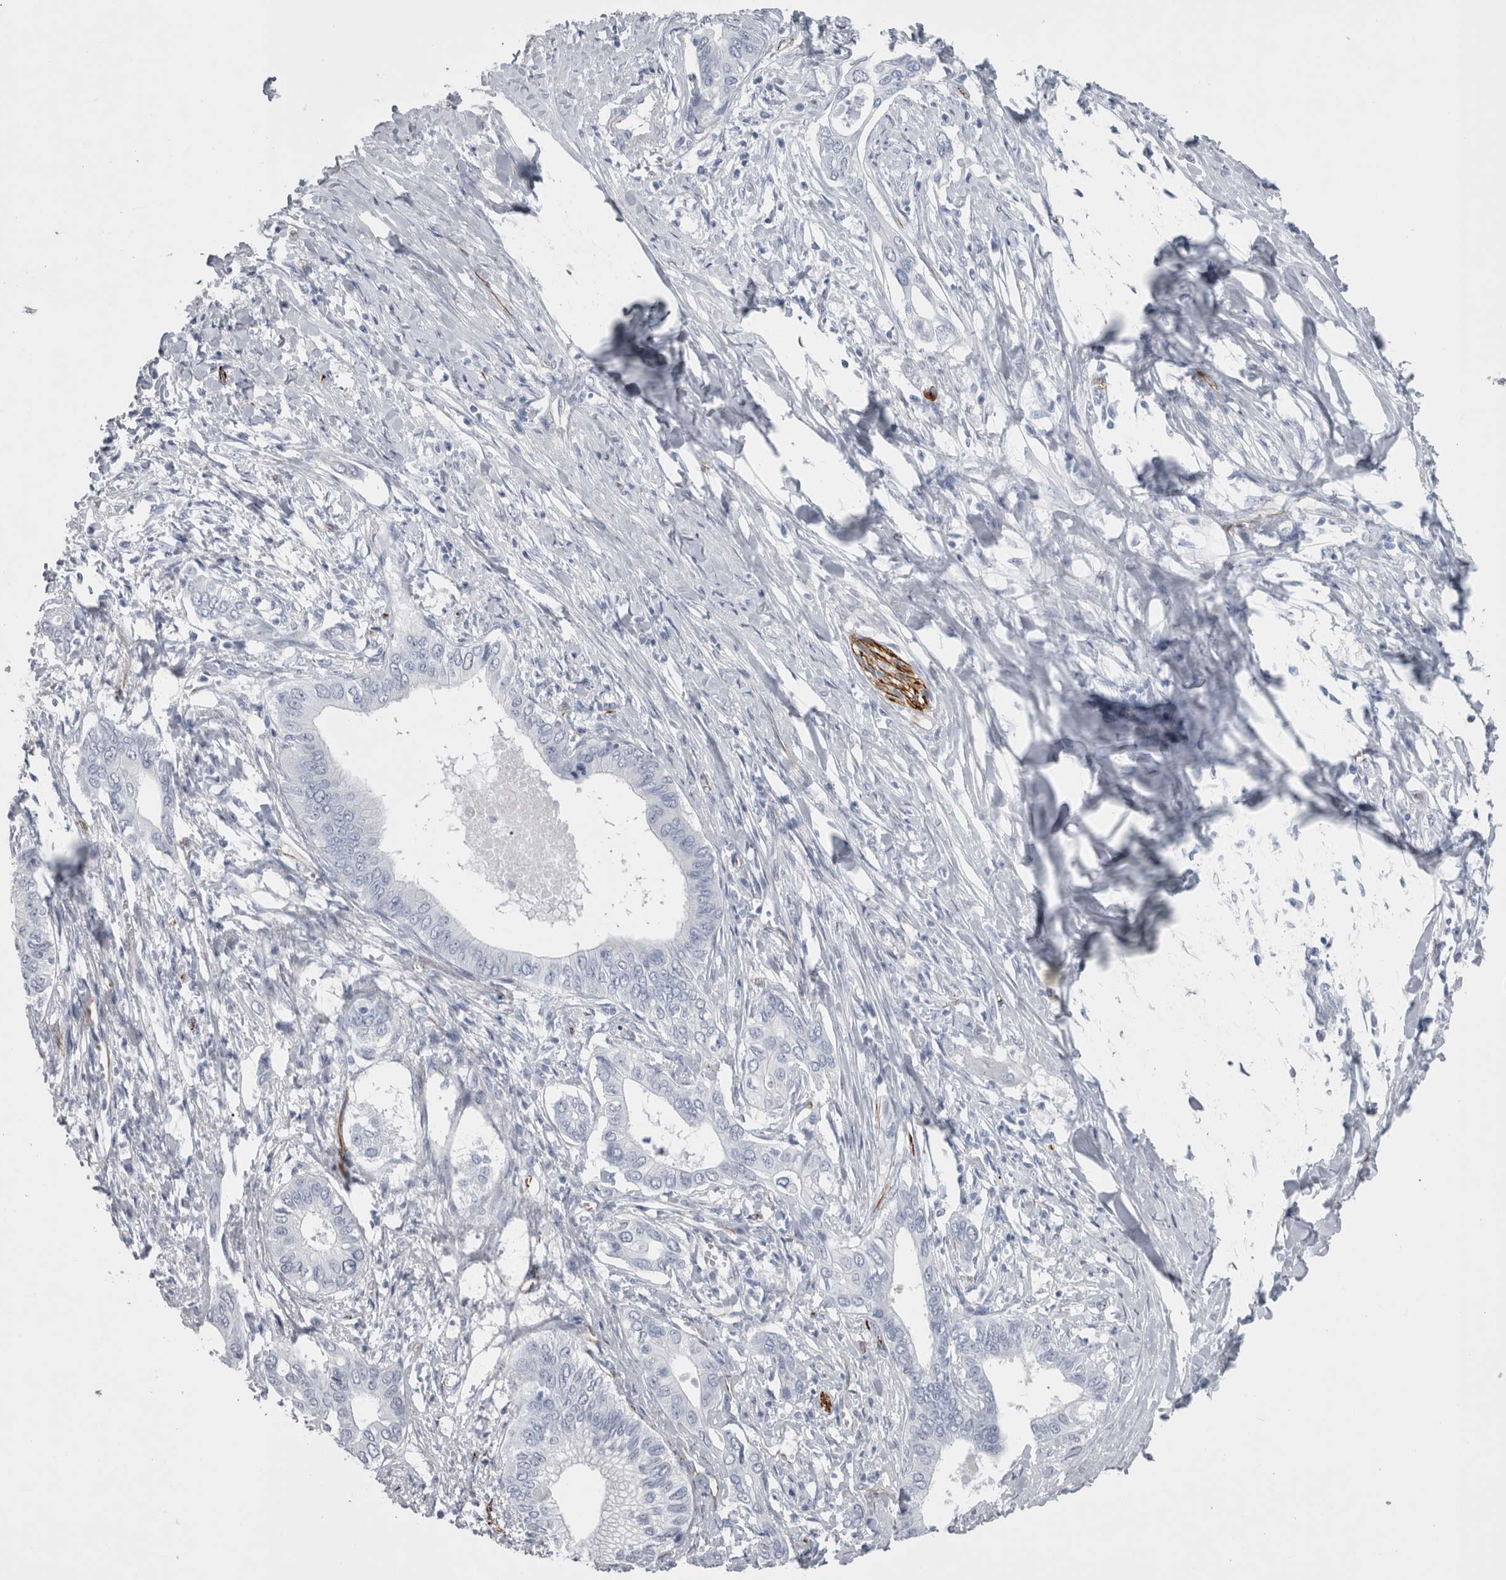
{"staining": {"intensity": "negative", "quantity": "none", "location": "none"}, "tissue": "pancreatic cancer", "cell_type": "Tumor cells", "image_type": "cancer", "snomed": [{"axis": "morphology", "description": "Normal tissue, NOS"}, {"axis": "morphology", "description": "Adenocarcinoma, NOS"}, {"axis": "topography", "description": "Pancreas"}, {"axis": "topography", "description": "Peripheral nerve tissue"}], "caption": "This is a photomicrograph of immunohistochemistry (IHC) staining of pancreatic cancer, which shows no expression in tumor cells. (DAB (3,3'-diaminobenzidine) immunohistochemistry (IHC), high magnification).", "gene": "VWDE", "patient": {"sex": "male", "age": 59}}